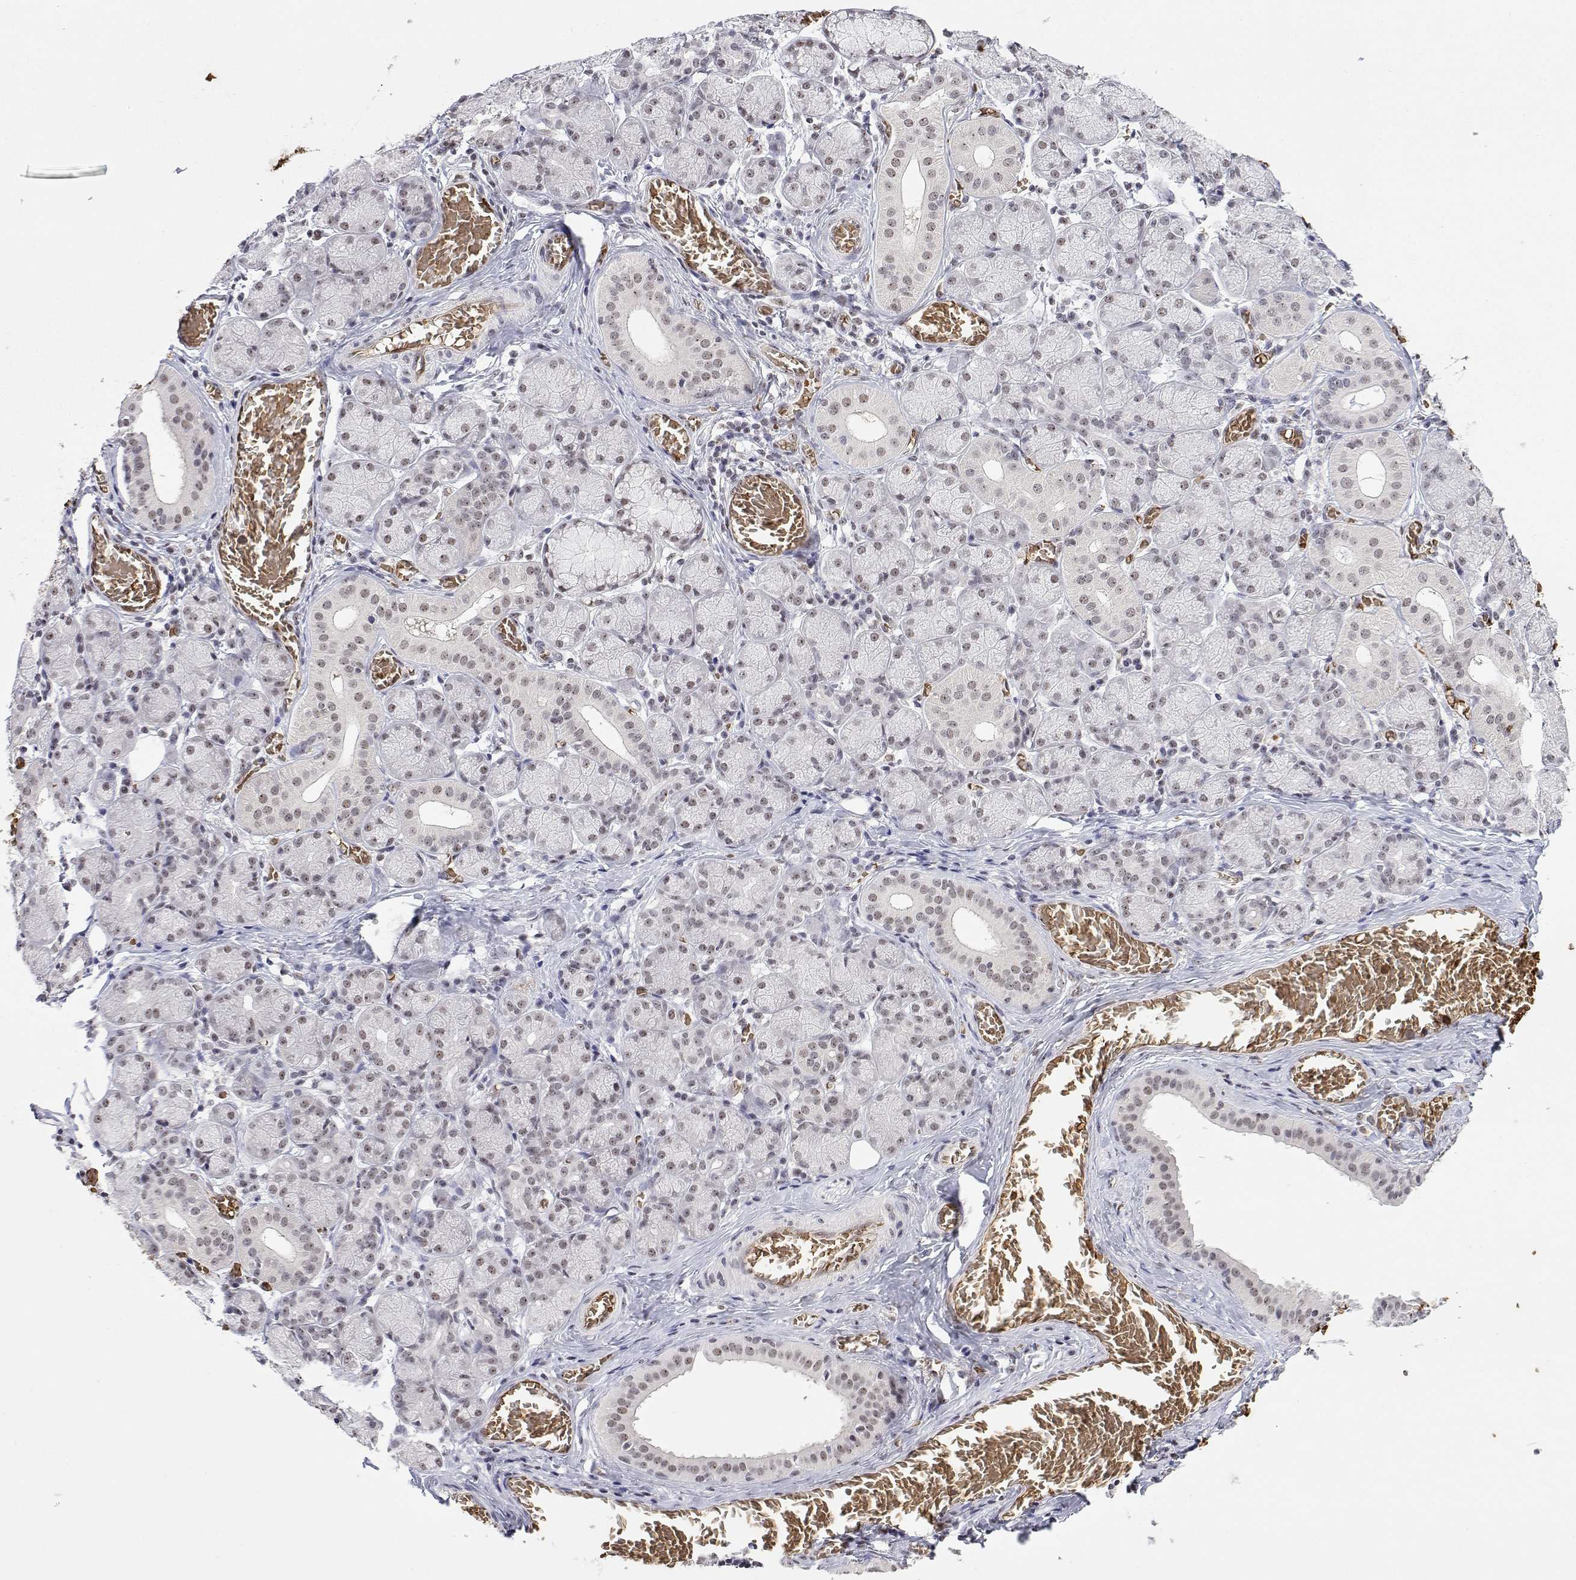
{"staining": {"intensity": "weak", "quantity": "<25%", "location": "nuclear"}, "tissue": "salivary gland", "cell_type": "Glandular cells", "image_type": "normal", "snomed": [{"axis": "morphology", "description": "Normal tissue, NOS"}, {"axis": "topography", "description": "Salivary gland"}, {"axis": "topography", "description": "Peripheral nerve tissue"}], "caption": "This is an immunohistochemistry (IHC) image of normal human salivary gland. There is no positivity in glandular cells.", "gene": "ADAR", "patient": {"sex": "female", "age": 24}}